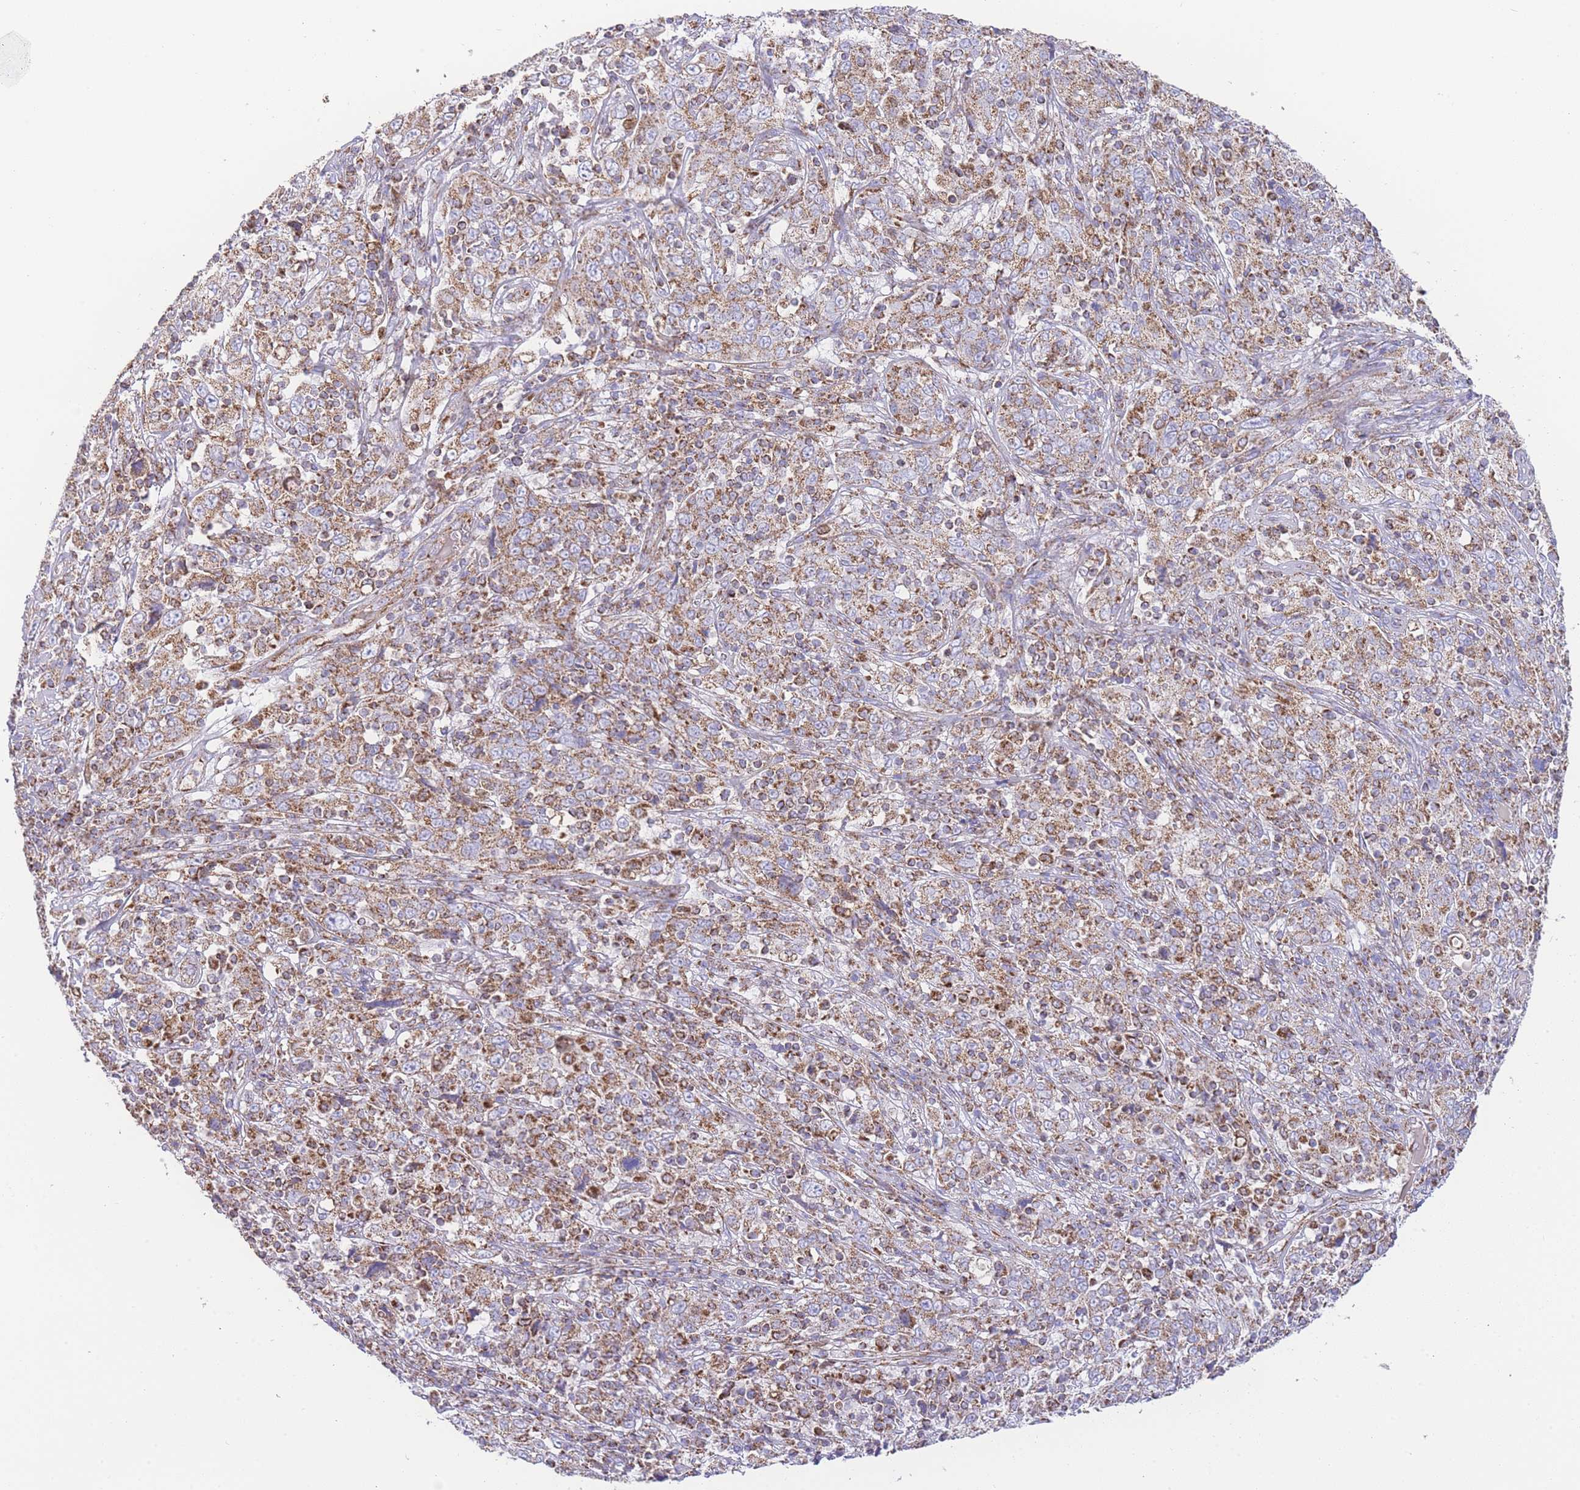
{"staining": {"intensity": "moderate", "quantity": ">75%", "location": "cytoplasmic/membranous"}, "tissue": "cervical cancer", "cell_type": "Tumor cells", "image_type": "cancer", "snomed": [{"axis": "morphology", "description": "Squamous cell carcinoma, NOS"}, {"axis": "topography", "description": "Cervix"}], "caption": "There is medium levels of moderate cytoplasmic/membranous staining in tumor cells of cervical cancer, as demonstrated by immunohistochemical staining (brown color).", "gene": "GSTM1", "patient": {"sex": "female", "age": 46}}